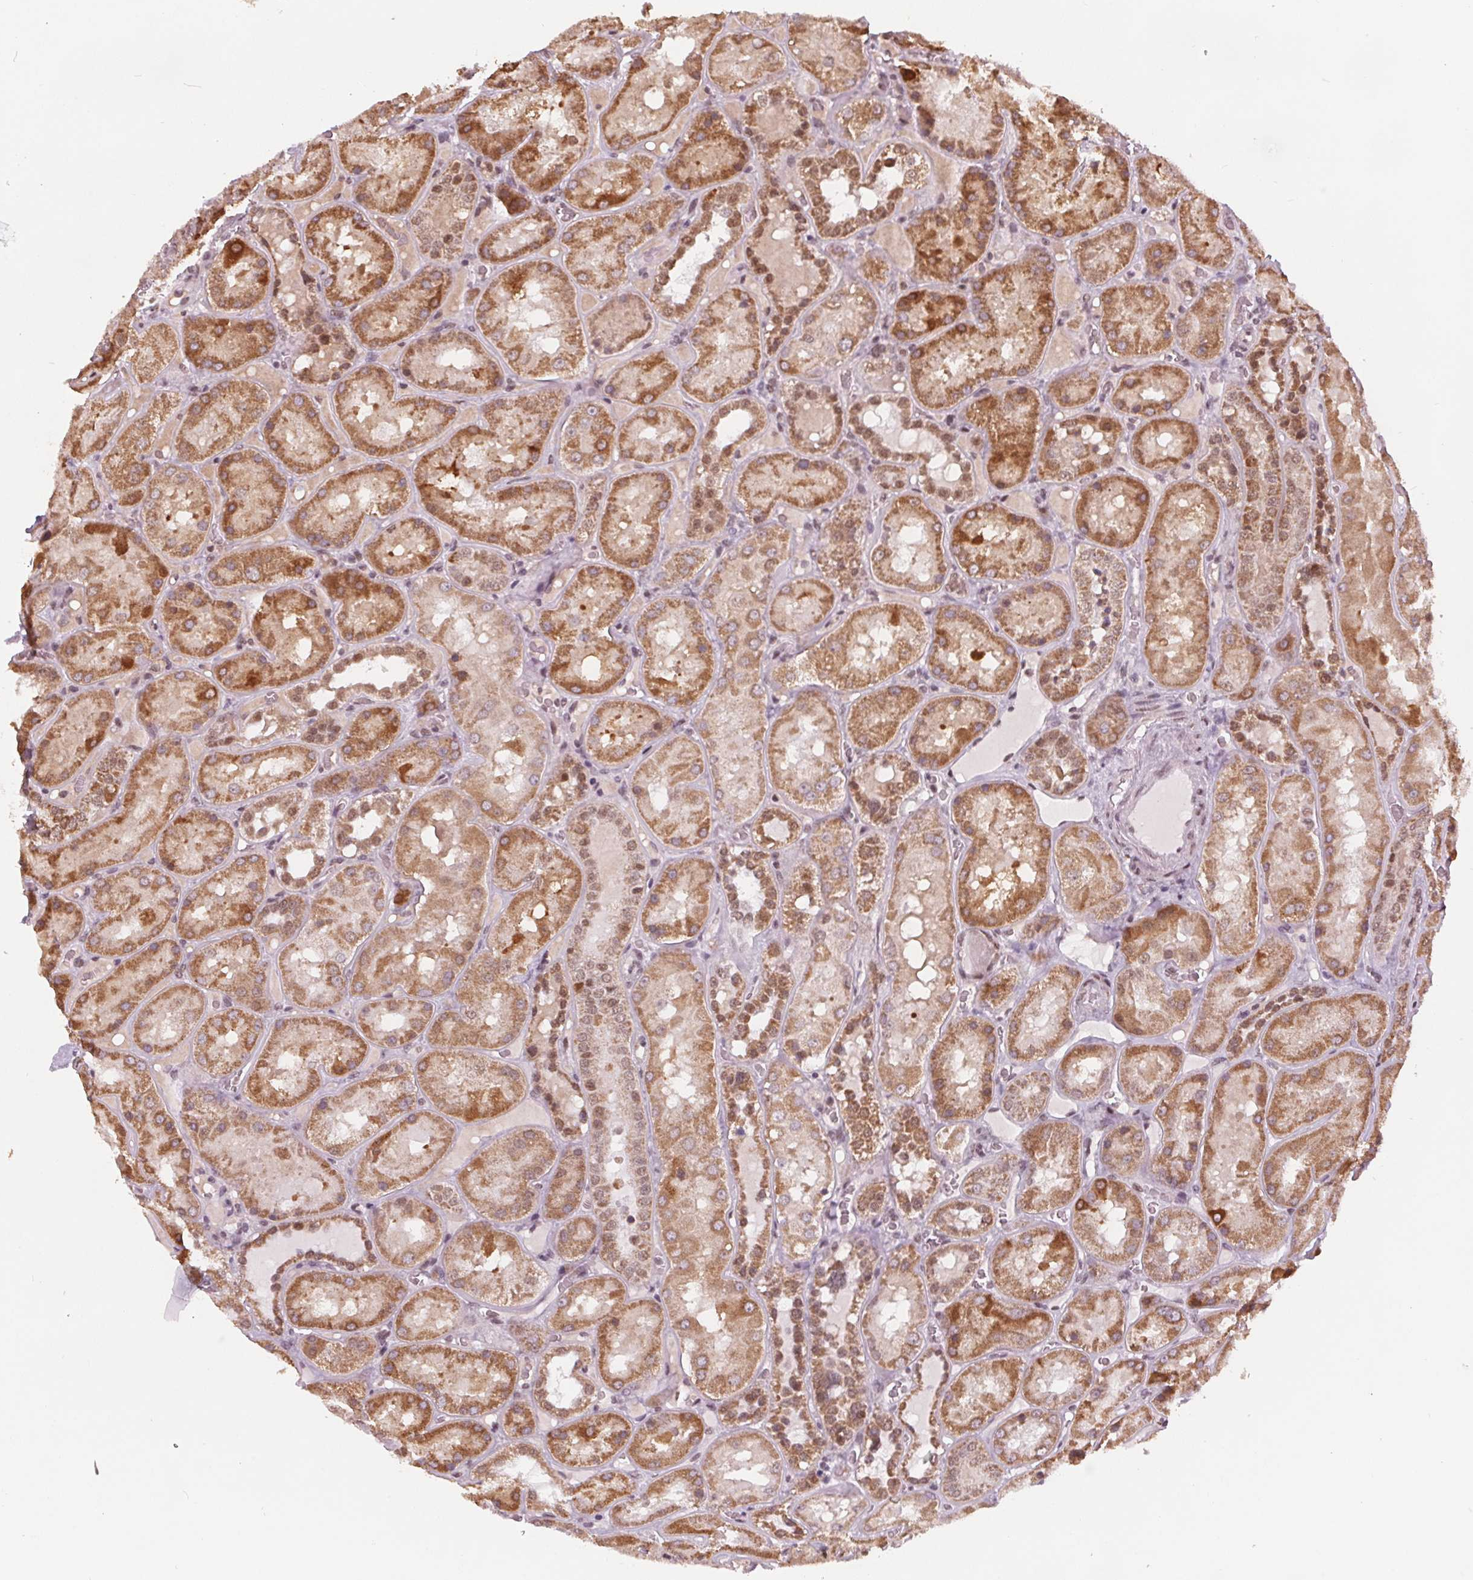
{"staining": {"intensity": "moderate", "quantity": "25%-75%", "location": "nuclear"}, "tissue": "kidney", "cell_type": "Cells in glomeruli", "image_type": "normal", "snomed": [{"axis": "morphology", "description": "Normal tissue, NOS"}, {"axis": "topography", "description": "Kidney"}], "caption": "Human kidney stained with a brown dye displays moderate nuclear positive expression in approximately 25%-75% of cells in glomeruli.", "gene": "DPM2", "patient": {"sex": "male", "age": 73}}